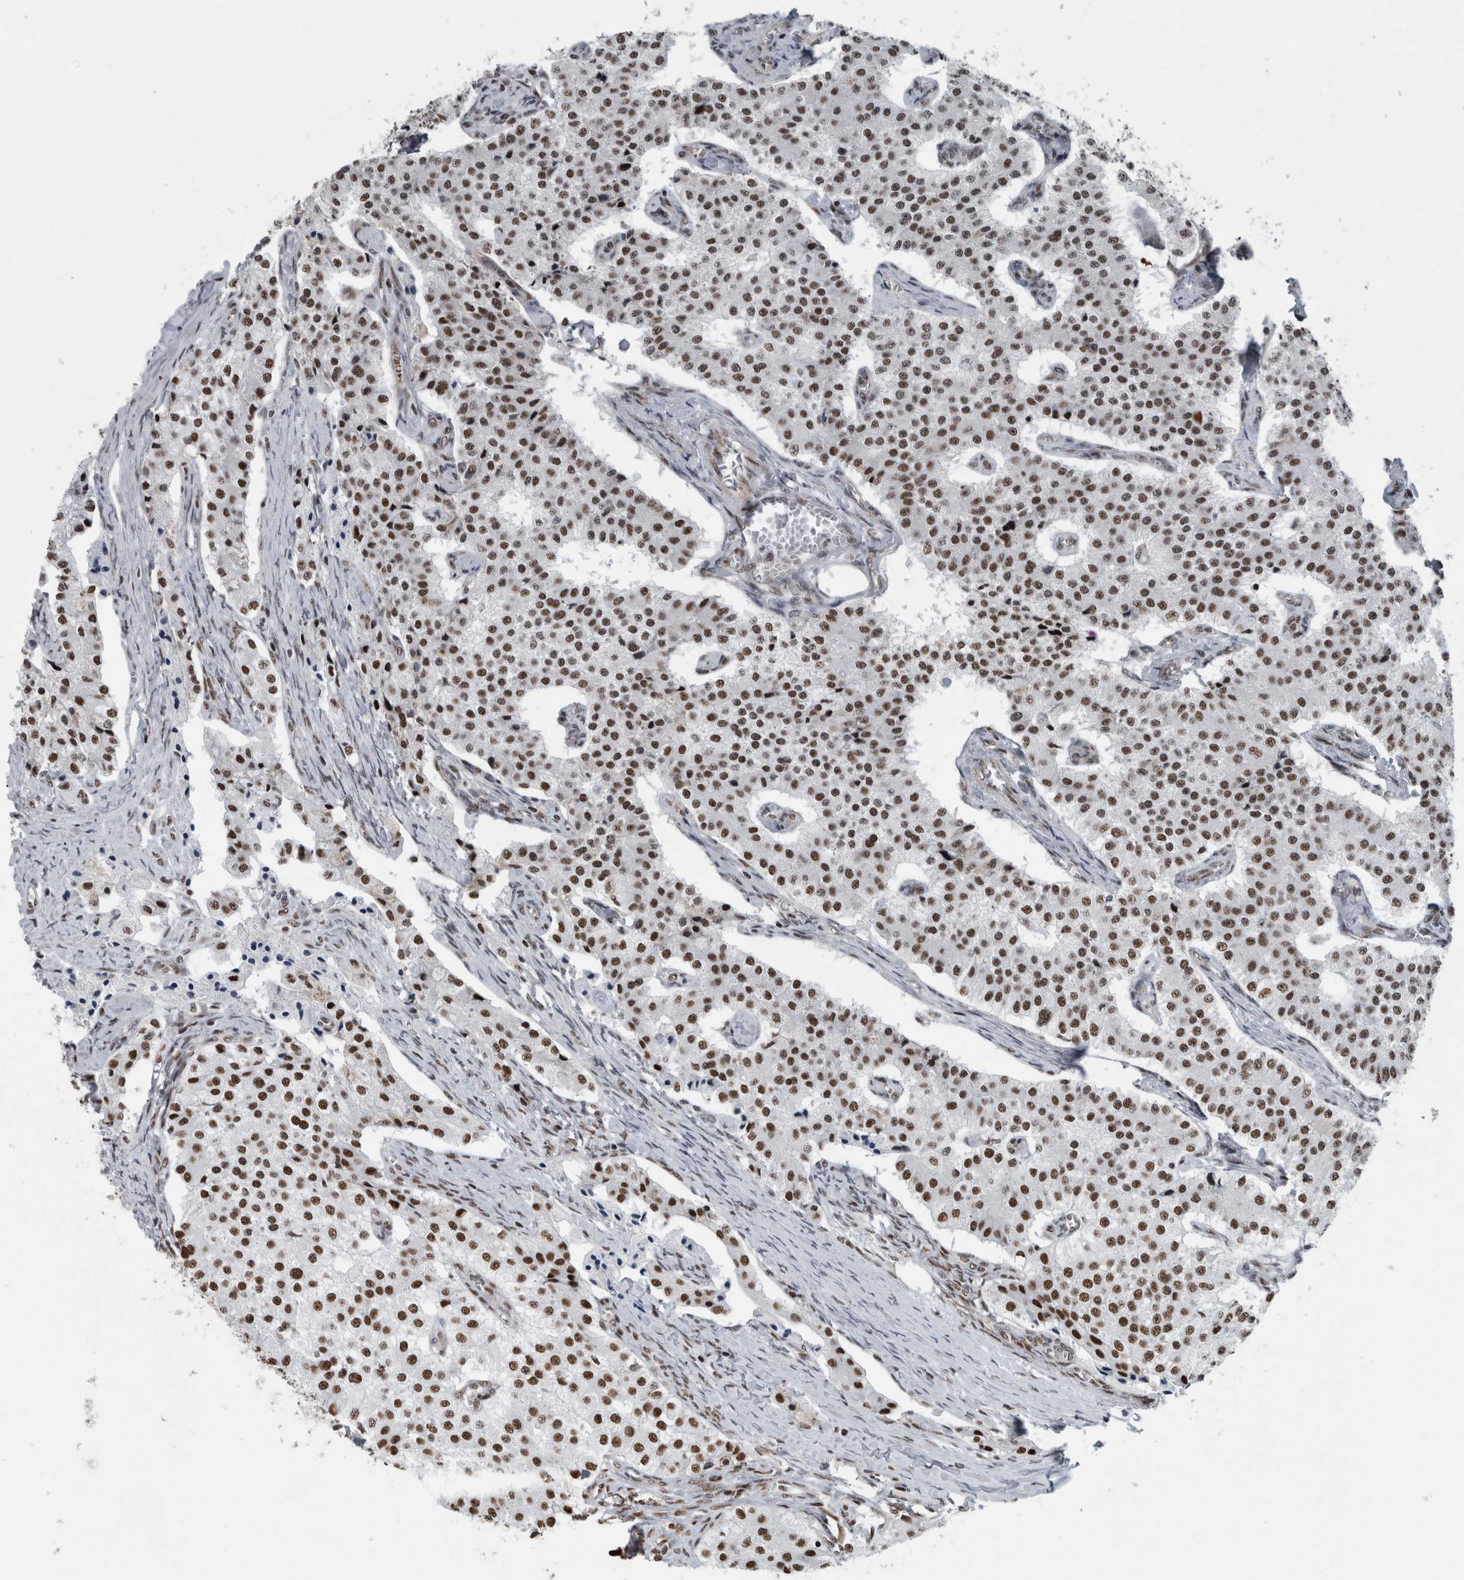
{"staining": {"intensity": "moderate", "quantity": ">75%", "location": "nuclear"}, "tissue": "carcinoid", "cell_type": "Tumor cells", "image_type": "cancer", "snomed": [{"axis": "morphology", "description": "Carcinoid, malignant, NOS"}, {"axis": "topography", "description": "Colon"}], "caption": "Immunohistochemistry of carcinoid displays medium levels of moderate nuclear expression in about >75% of tumor cells.", "gene": "DNMT3A", "patient": {"sex": "female", "age": 52}}